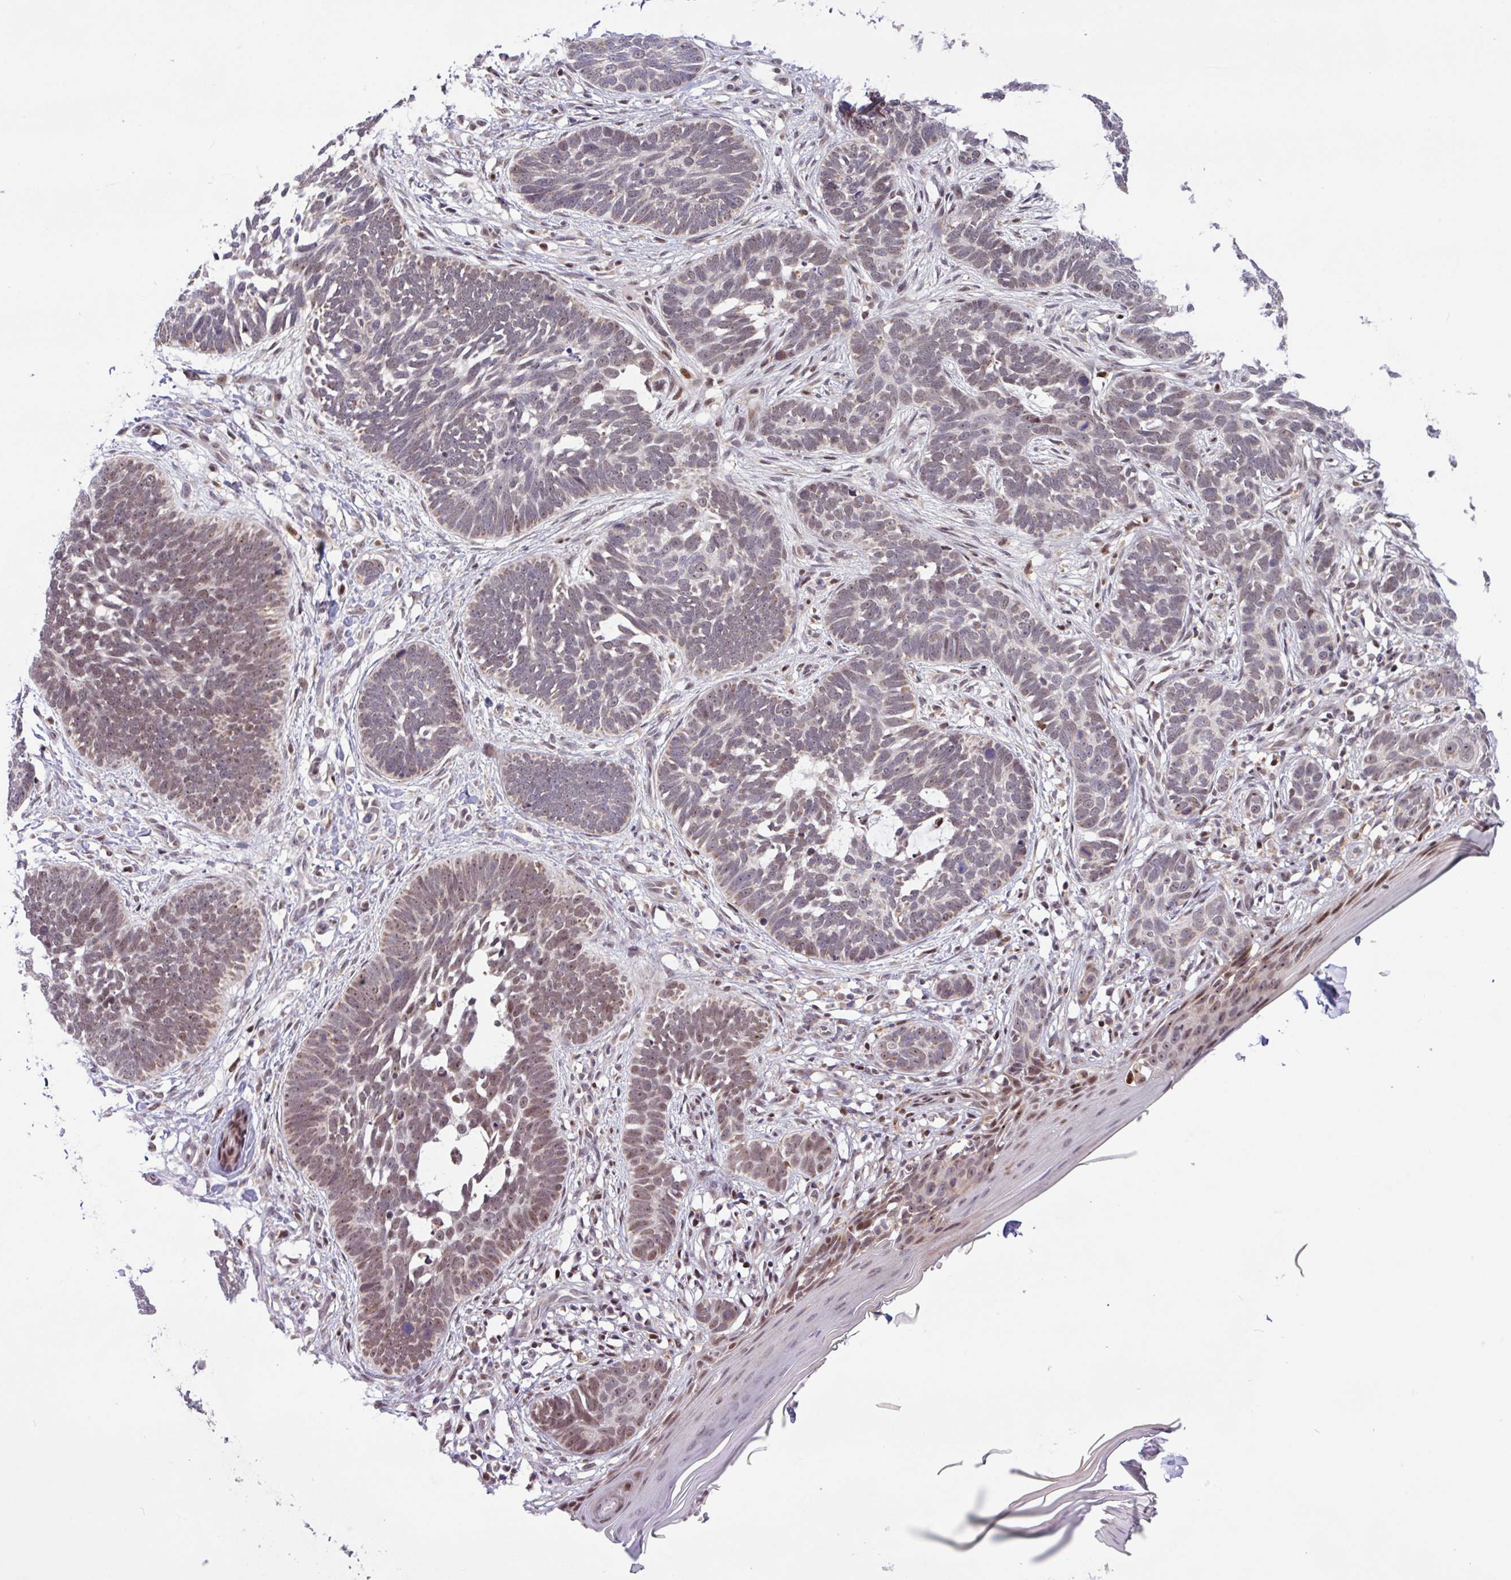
{"staining": {"intensity": "moderate", "quantity": "25%-75%", "location": "nuclear"}, "tissue": "skin cancer", "cell_type": "Tumor cells", "image_type": "cancer", "snomed": [{"axis": "morphology", "description": "Normal tissue, NOS"}, {"axis": "morphology", "description": "Basal cell carcinoma"}, {"axis": "topography", "description": "Skin"}], "caption": "Skin basal cell carcinoma stained for a protein shows moderate nuclear positivity in tumor cells.", "gene": "BRD3", "patient": {"sex": "male", "age": 77}}